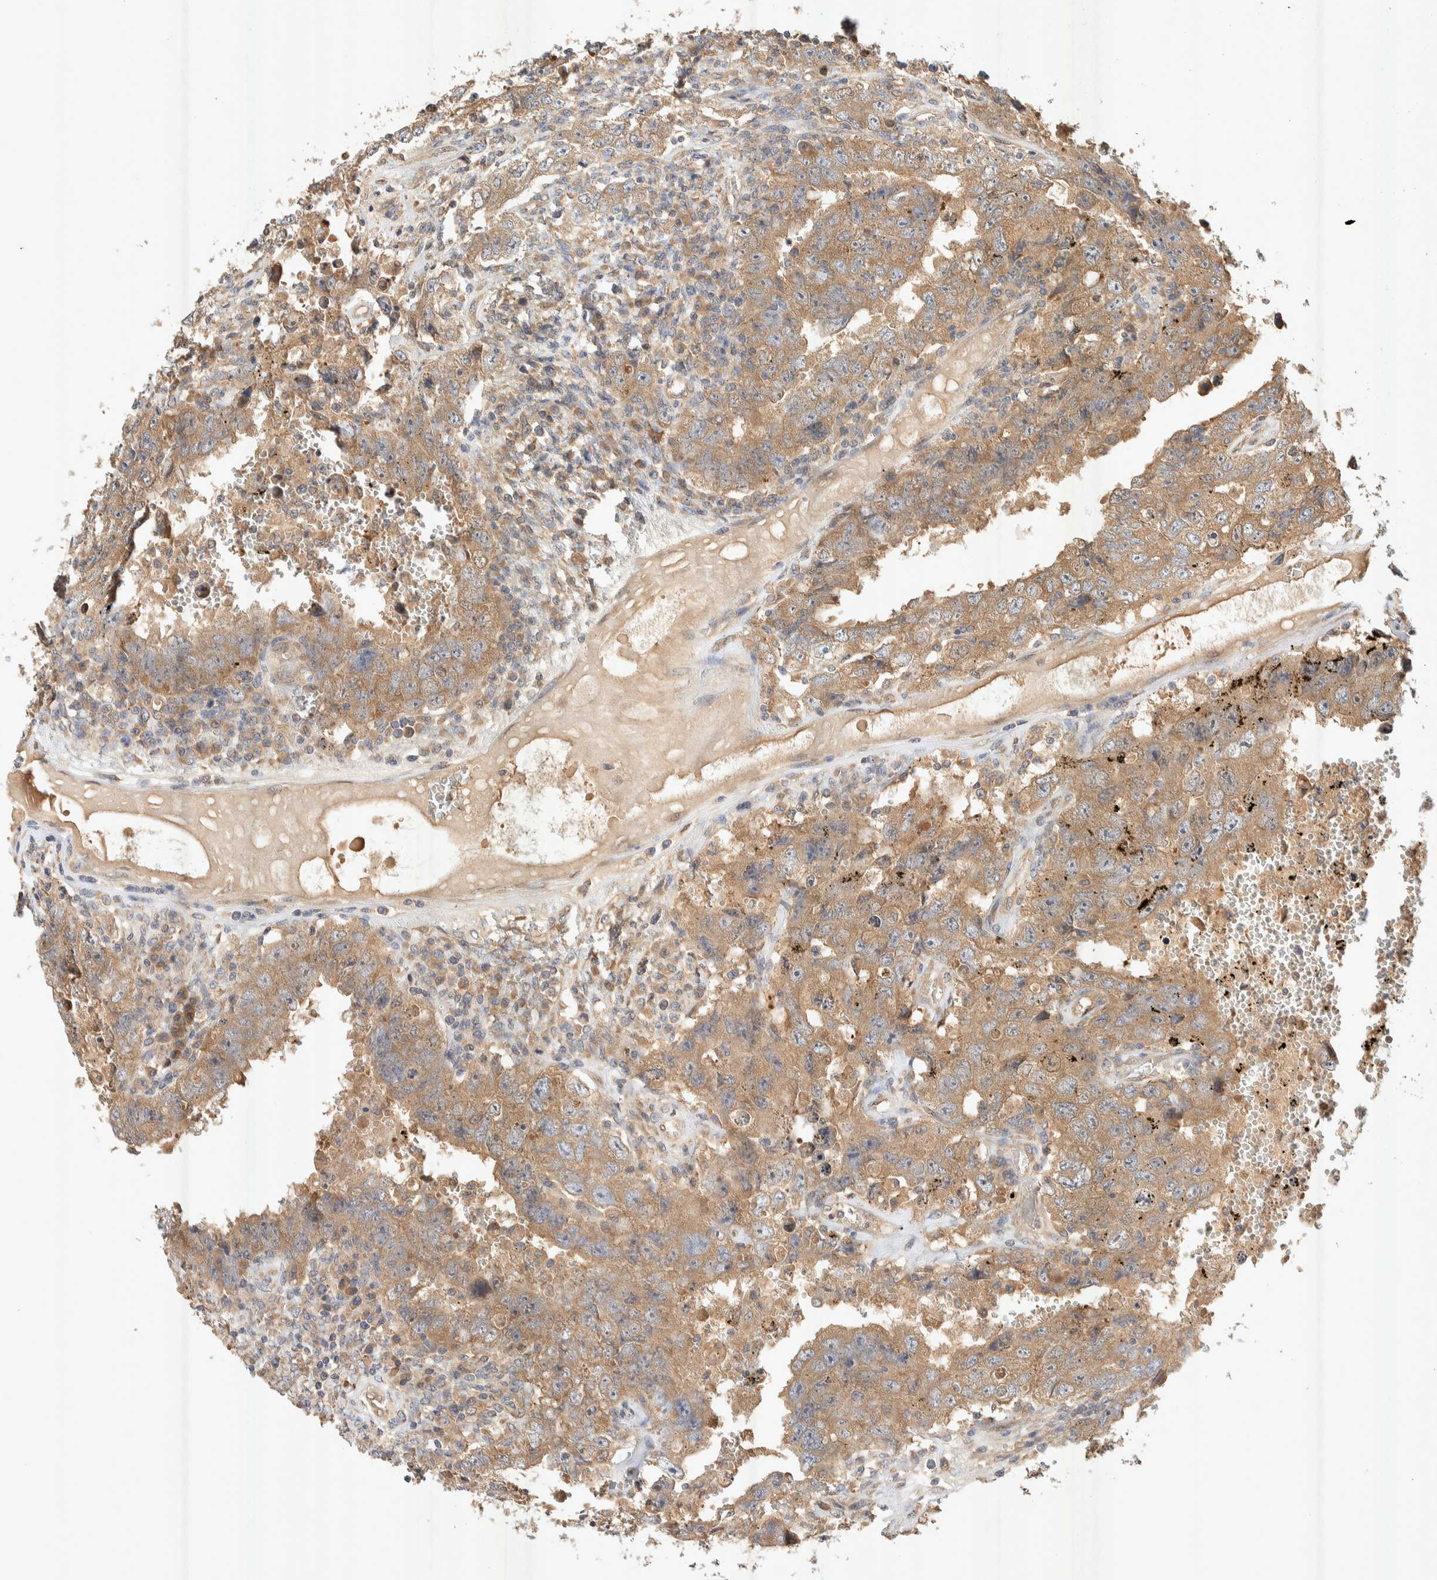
{"staining": {"intensity": "moderate", "quantity": ">75%", "location": "cytoplasmic/membranous"}, "tissue": "testis cancer", "cell_type": "Tumor cells", "image_type": "cancer", "snomed": [{"axis": "morphology", "description": "Carcinoma, Embryonal, NOS"}, {"axis": "topography", "description": "Testis"}], "caption": "A medium amount of moderate cytoplasmic/membranous positivity is appreciated in about >75% of tumor cells in testis embryonal carcinoma tissue.", "gene": "PXK", "patient": {"sex": "male", "age": 26}}